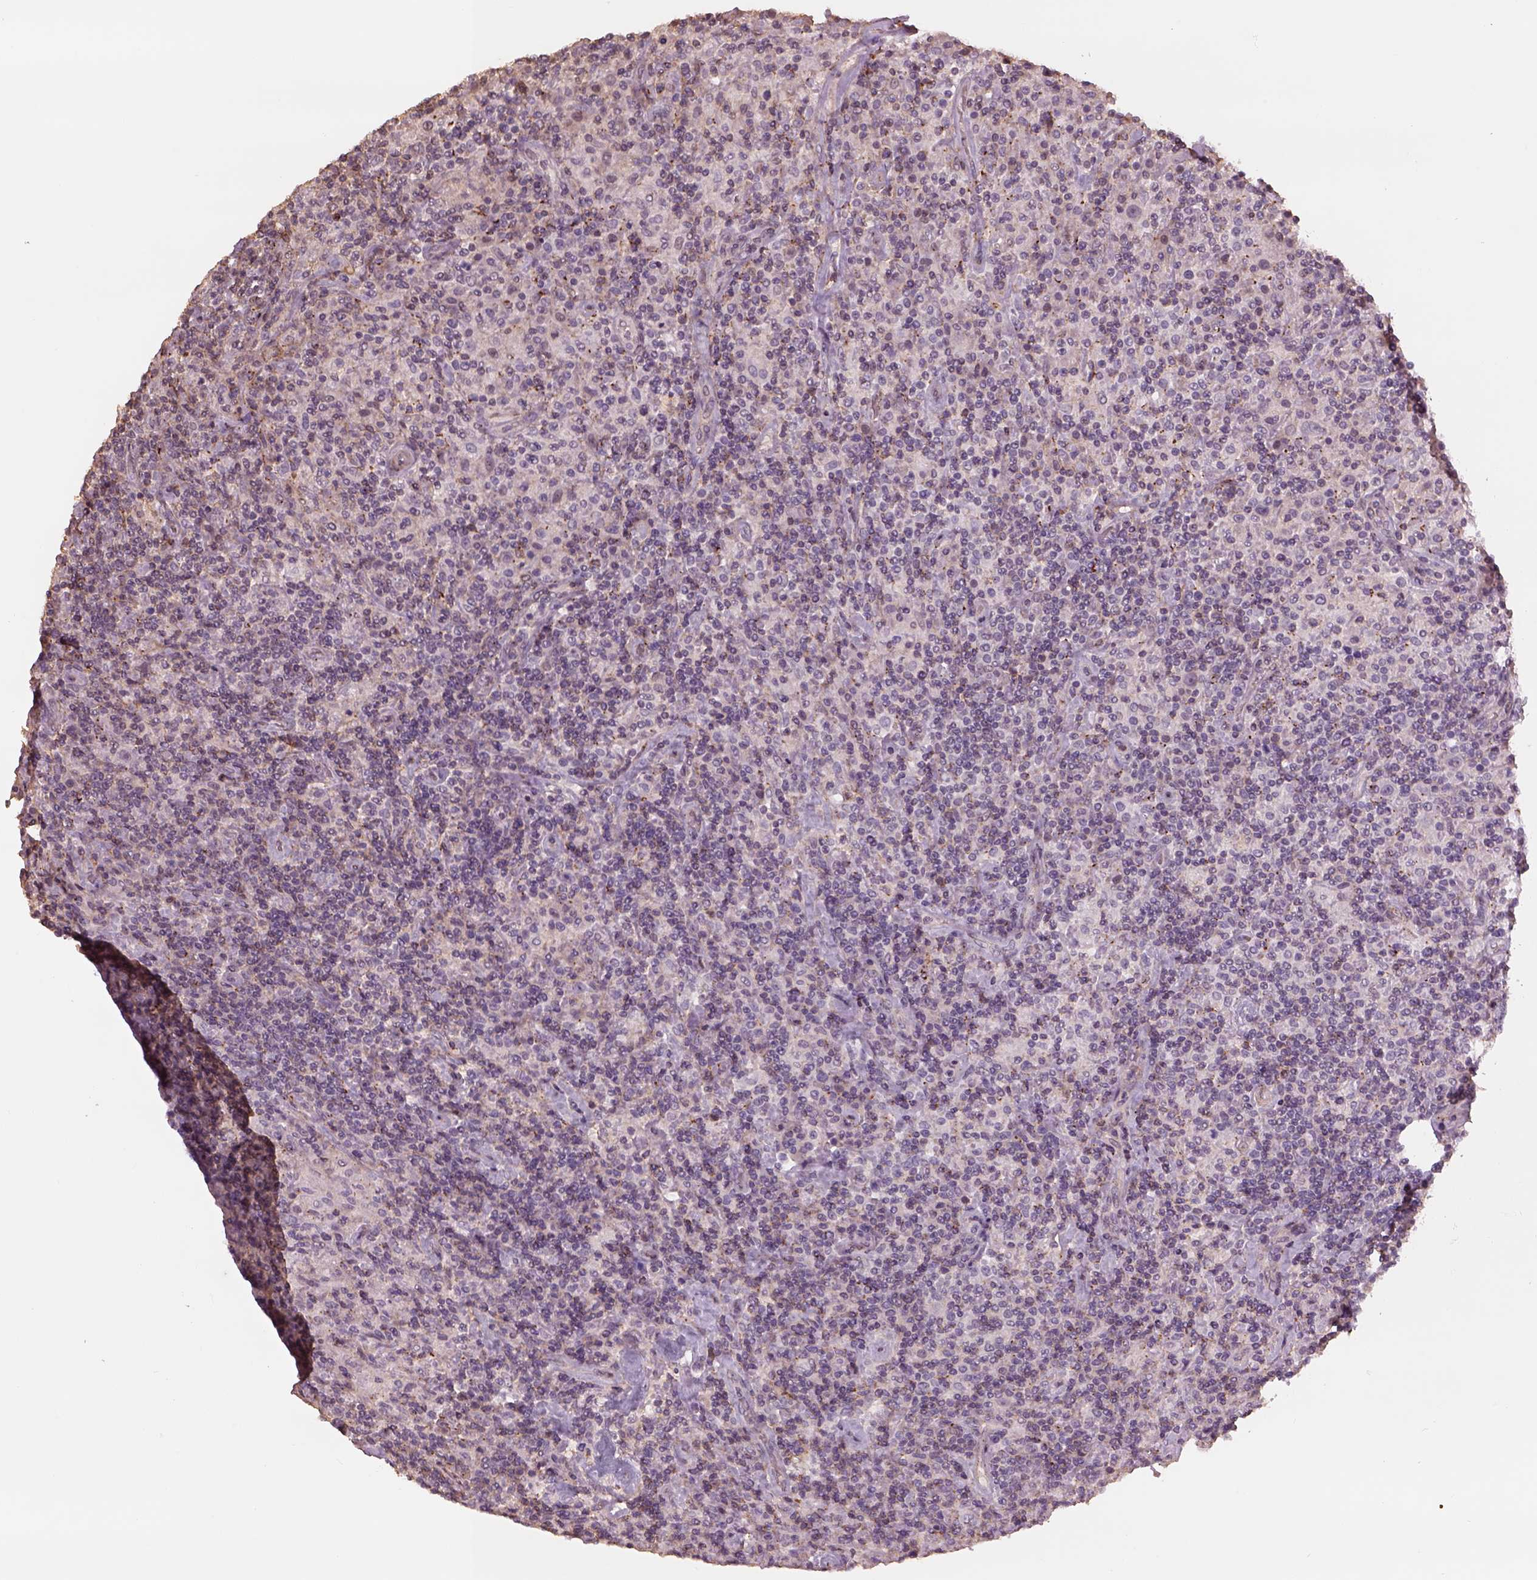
{"staining": {"intensity": "negative", "quantity": "none", "location": "none"}, "tissue": "lymphoma", "cell_type": "Tumor cells", "image_type": "cancer", "snomed": [{"axis": "morphology", "description": "Hodgkin's disease, NOS"}, {"axis": "topography", "description": "Lymph node"}], "caption": "DAB (3,3'-diaminobenzidine) immunohistochemical staining of lymphoma exhibits no significant expression in tumor cells.", "gene": "LIN7A", "patient": {"sex": "male", "age": 70}}